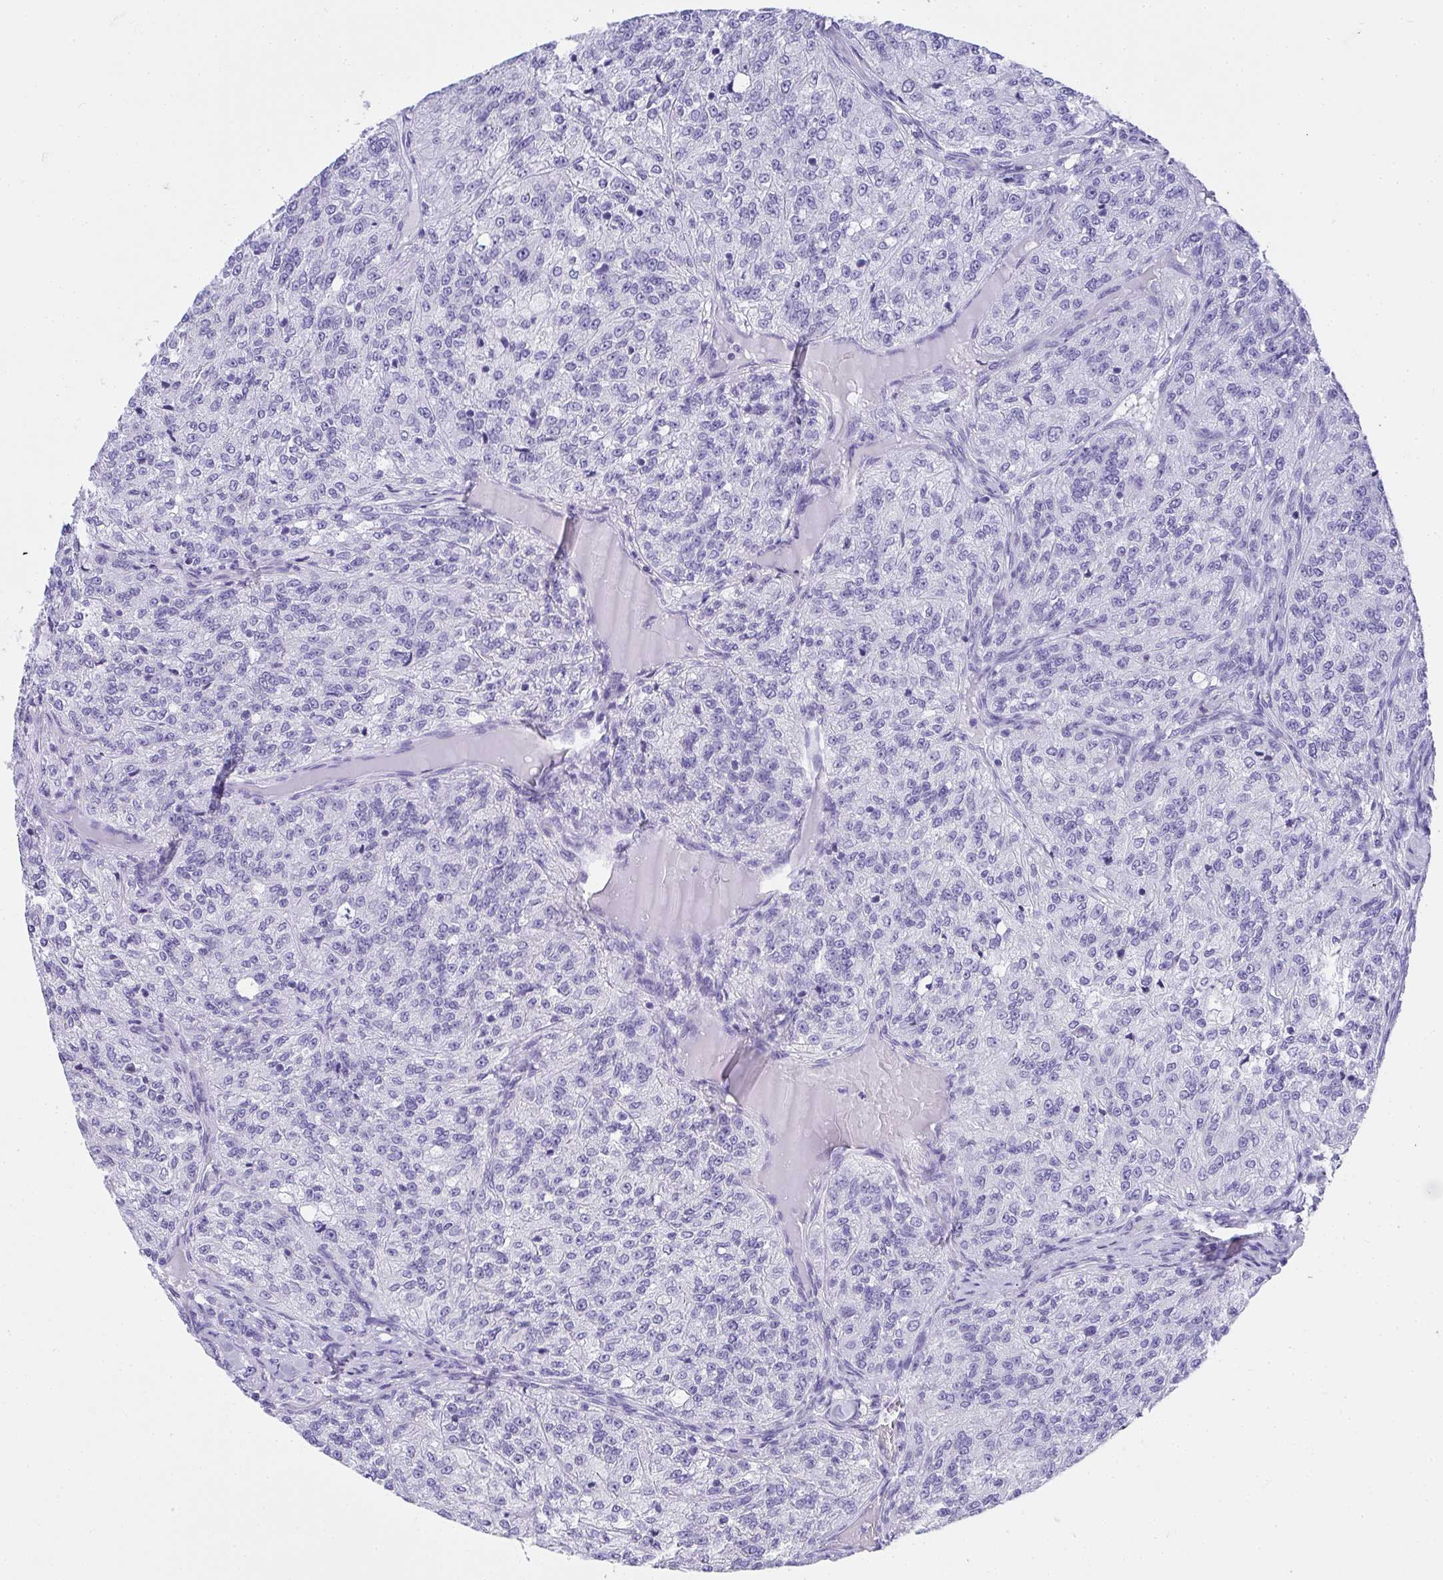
{"staining": {"intensity": "negative", "quantity": "none", "location": "none"}, "tissue": "renal cancer", "cell_type": "Tumor cells", "image_type": "cancer", "snomed": [{"axis": "morphology", "description": "Adenocarcinoma, NOS"}, {"axis": "topography", "description": "Kidney"}], "caption": "IHC of renal adenocarcinoma reveals no expression in tumor cells.", "gene": "AVIL", "patient": {"sex": "female", "age": 63}}